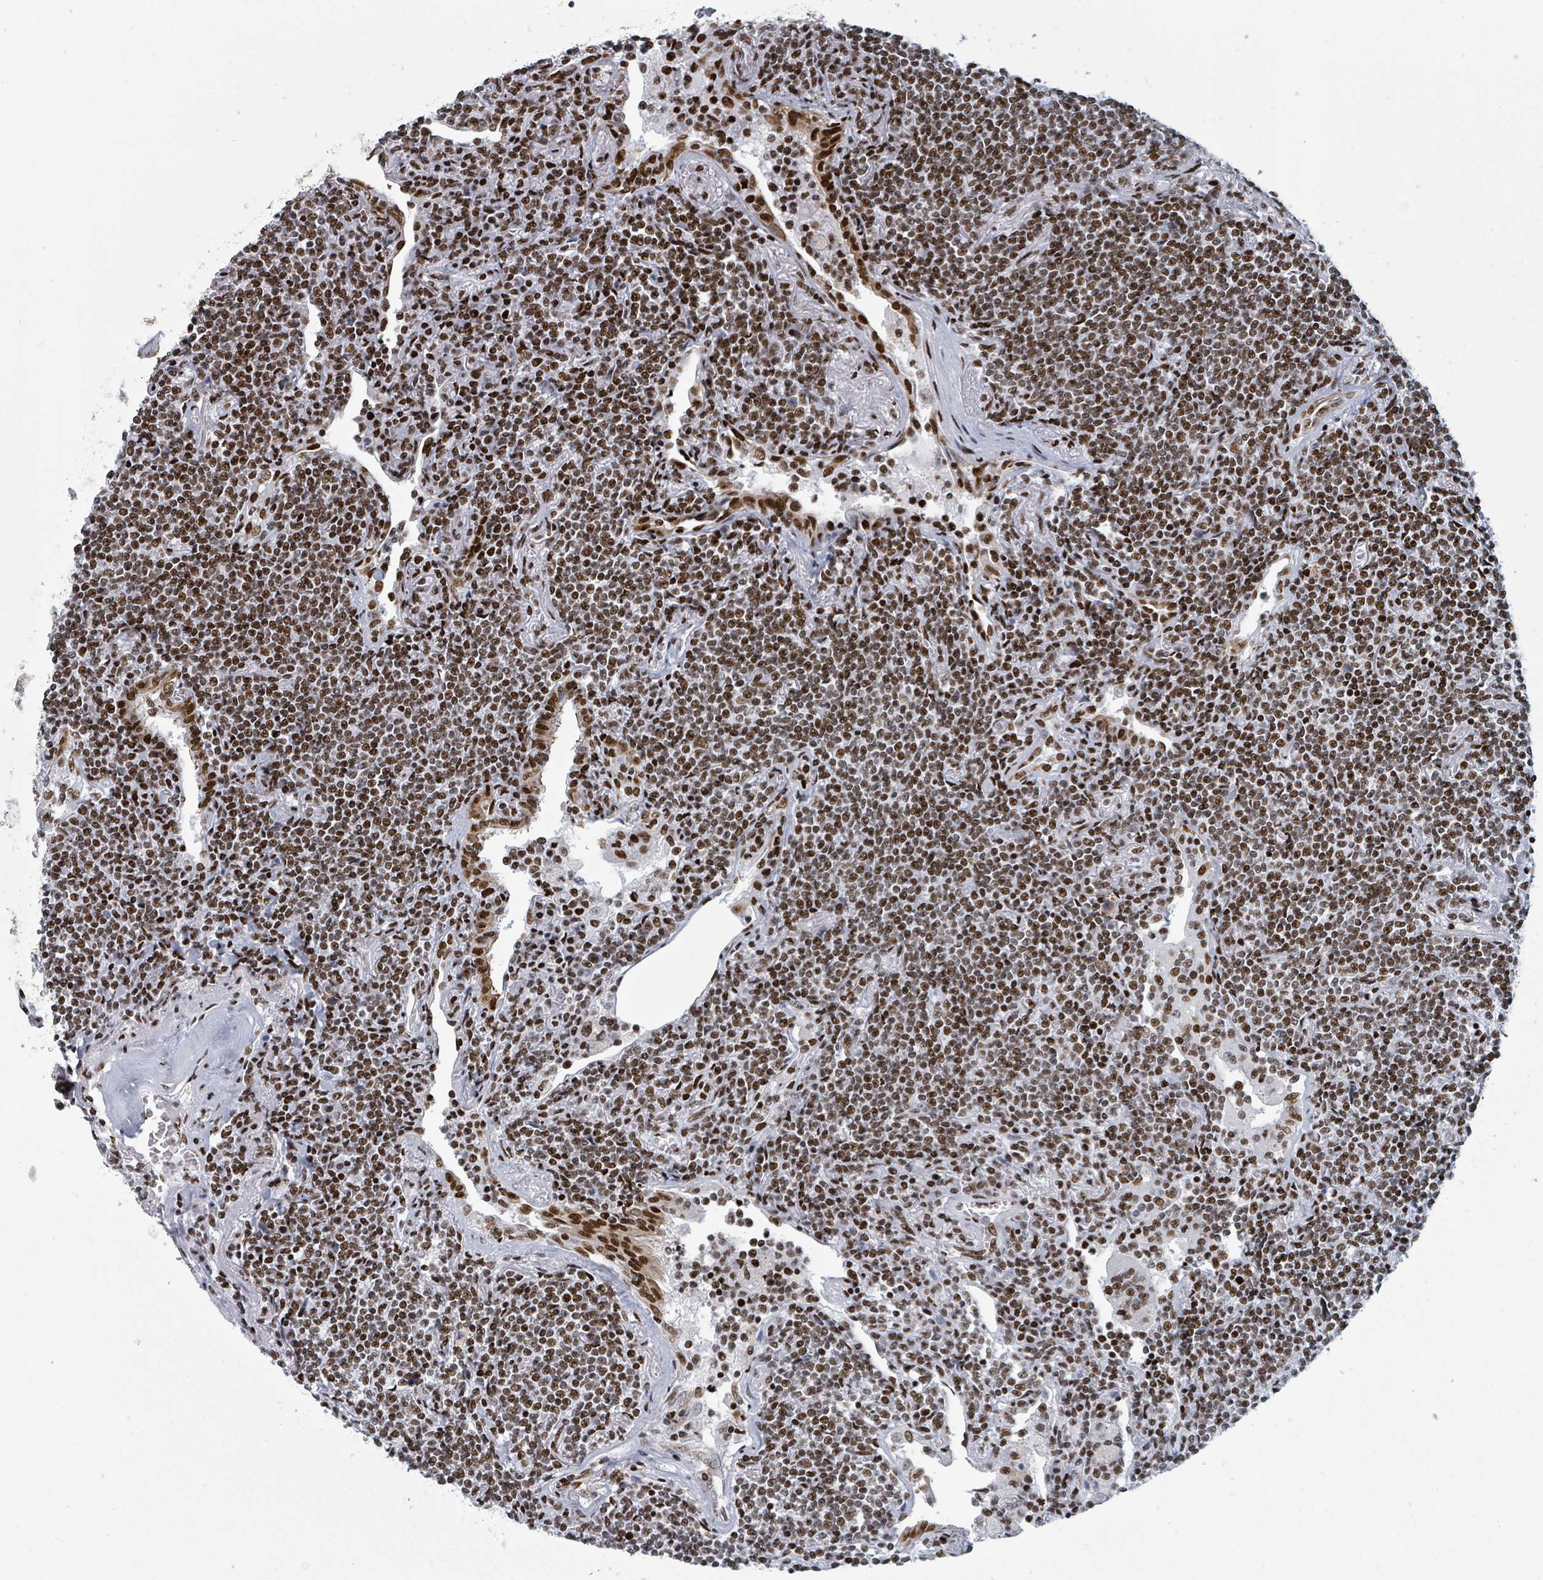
{"staining": {"intensity": "strong", "quantity": ">75%", "location": "nuclear"}, "tissue": "lymphoma", "cell_type": "Tumor cells", "image_type": "cancer", "snomed": [{"axis": "morphology", "description": "Malignant lymphoma, non-Hodgkin's type, Low grade"}, {"axis": "topography", "description": "Lung"}], "caption": "A brown stain labels strong nuclear staining of a protein in human low-grade malignant lymphoma, non-Hodgkin's type tumor cells.", "gene": "DHX16", "patient": {"sex": "female", "age": 71}}